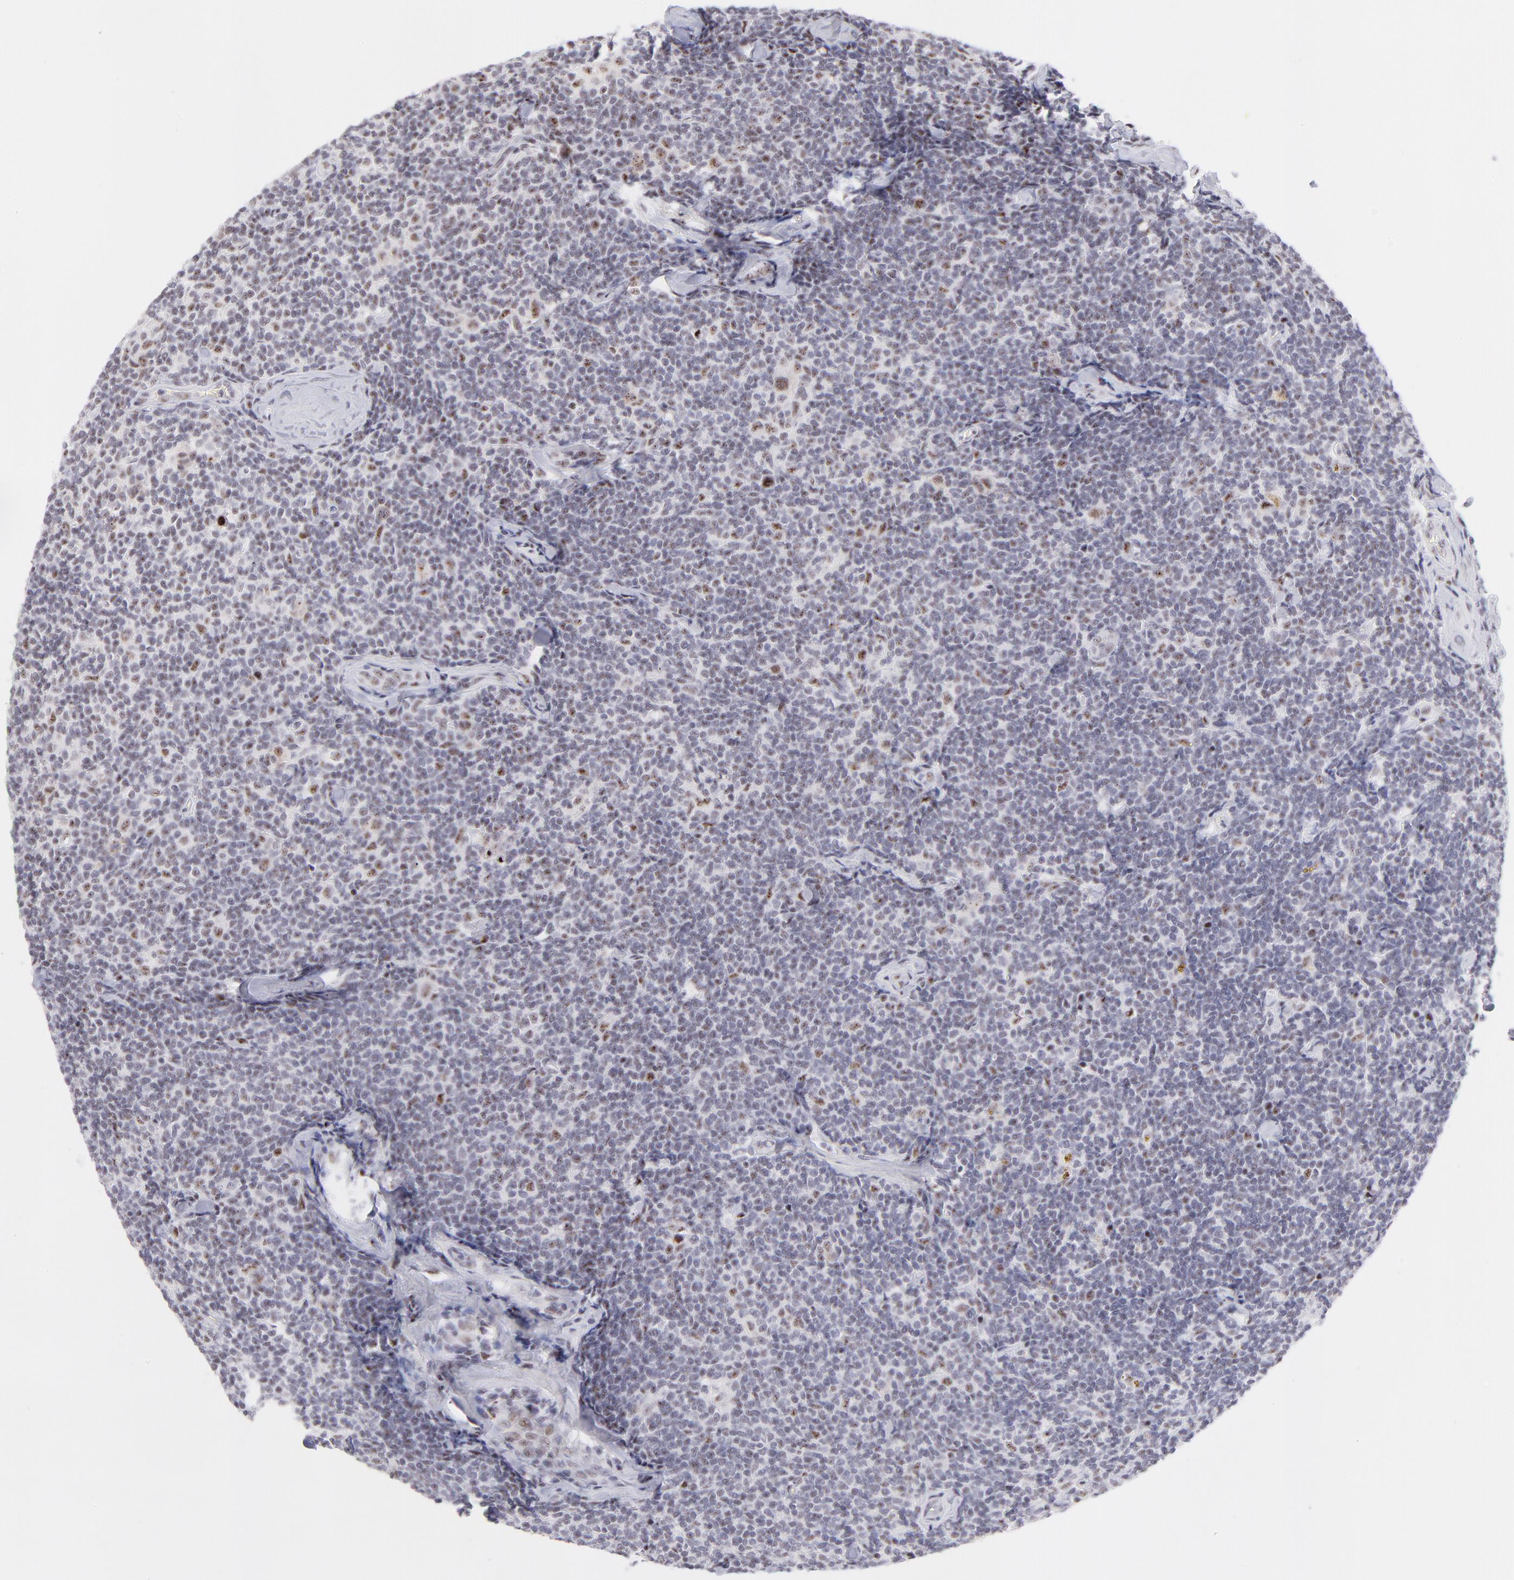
{"staining": {"intensity": "weak", "quantity": "25%-75%", "location": "nuclear"}, "tissue": "lymphoma", "cell_type": "Tumor cells", "image_type": "cancer", "snomed": [{"axis": "morphology", "description": "Malignant lymphoma, non-Hodgkin's type, Low grade"}, {"axis": "topography", "description": "Lymph node"}], "caption": "Tumor cells reveal low levels of weak nuclear expression in about 25%-75% of cells in malignant lymphoma, non-Hodgkin's type (low-grade).", "gene": "CDC25C", "patient": {"sex": "female", "age": 56}}